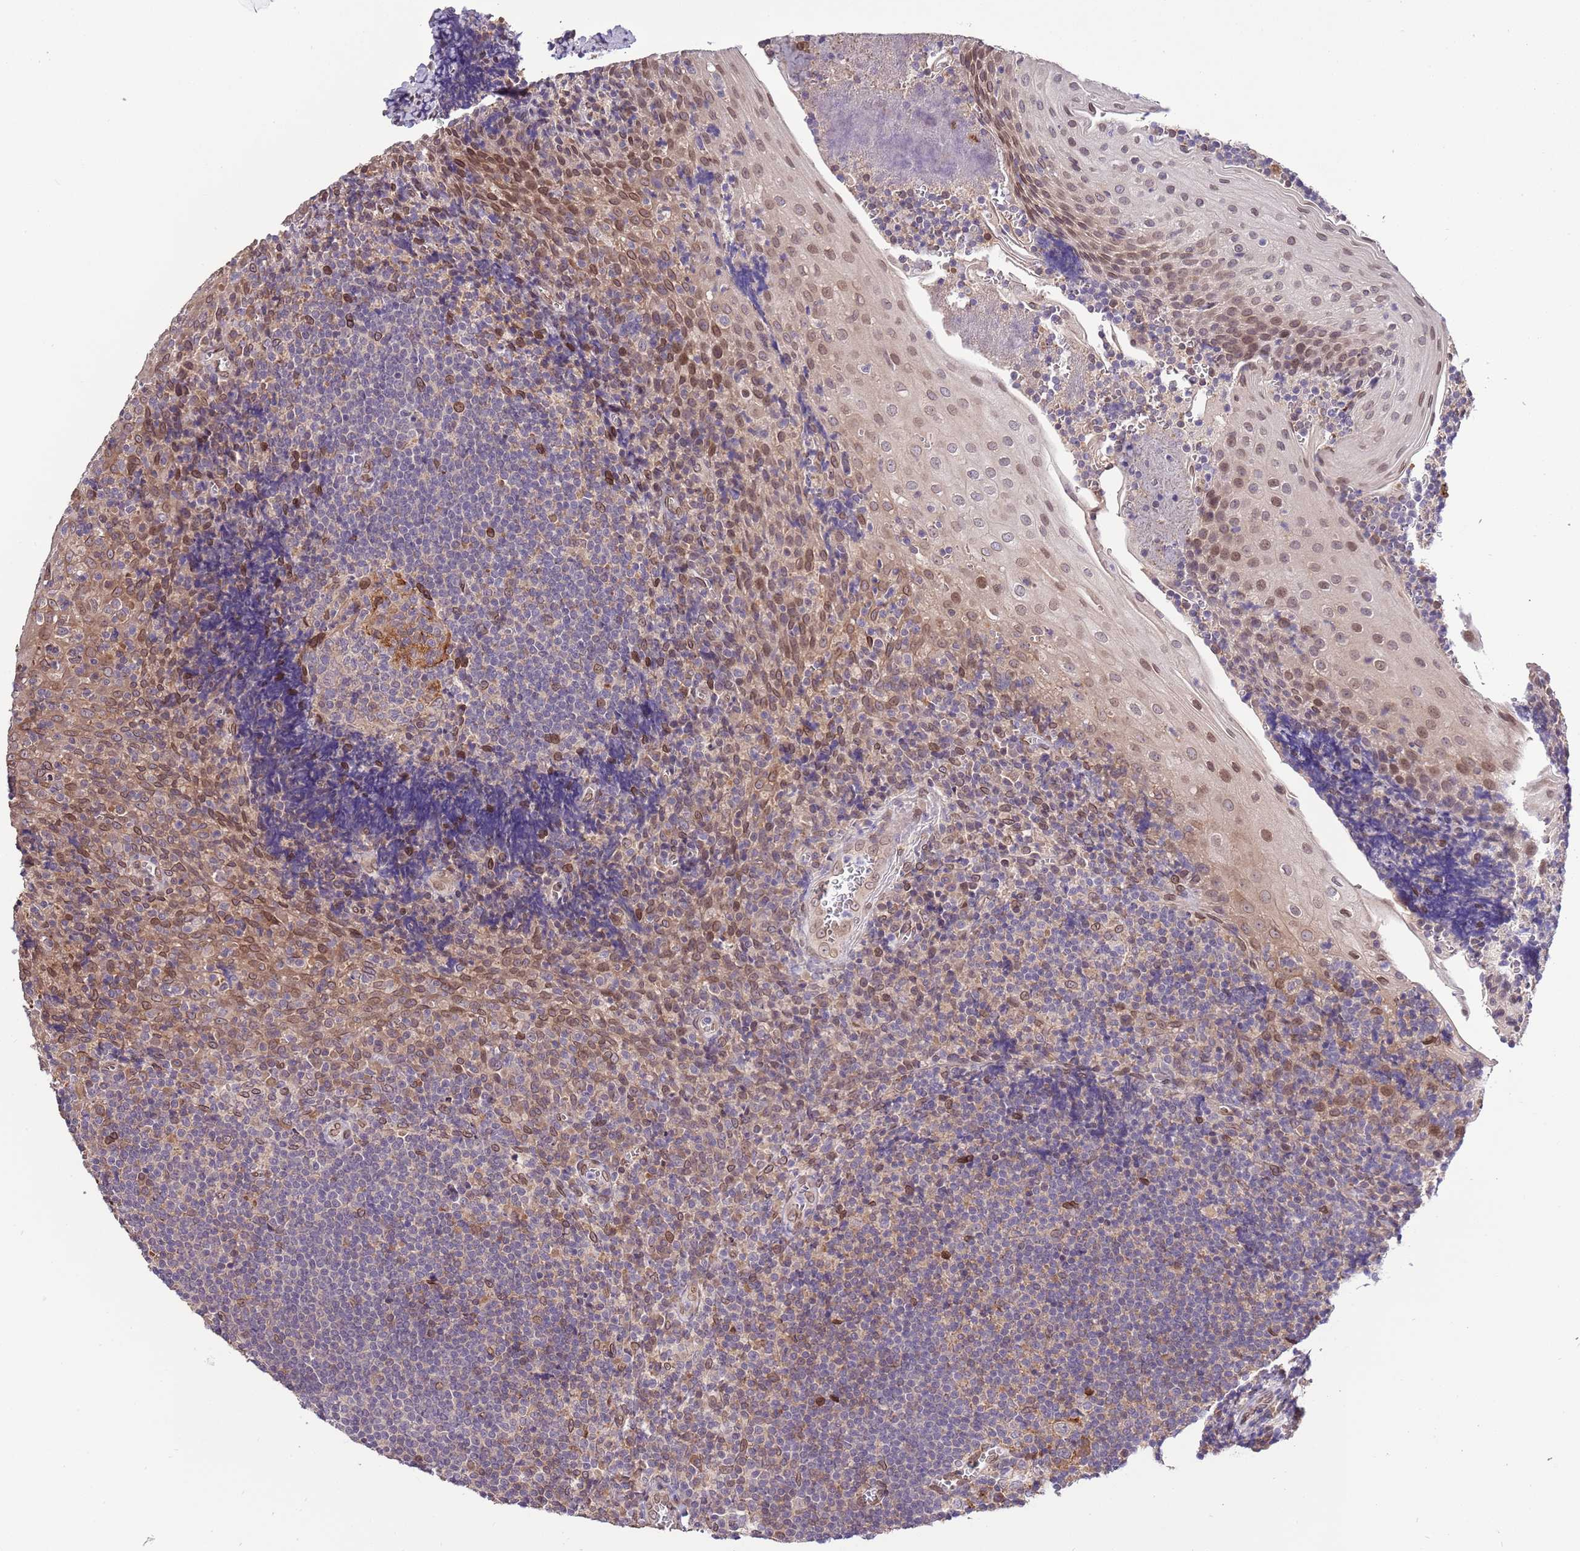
{"staining": {"intensity": "moderate", "quantity": "<25%", "location": "nuclear"}, "tissue": "tonsil", "cell_type": "Germinal center cells", "image_type": "normal", "snomed": [{"axis": "morphology", "description": "Normal tissue, NOS"}, {"axis": "topography", "description": "Tonsil"}], "caption": "Germinal center cells exhibit low levels of moderate nuclear expression in about <25% of cells in normal human tonsil. (DAB (3,3'-diaminobenzidine) IHC with brightfield microscopy, high magnification).", "gene": "ZNF665", "patient": {"sex": "male", "age": 27}}